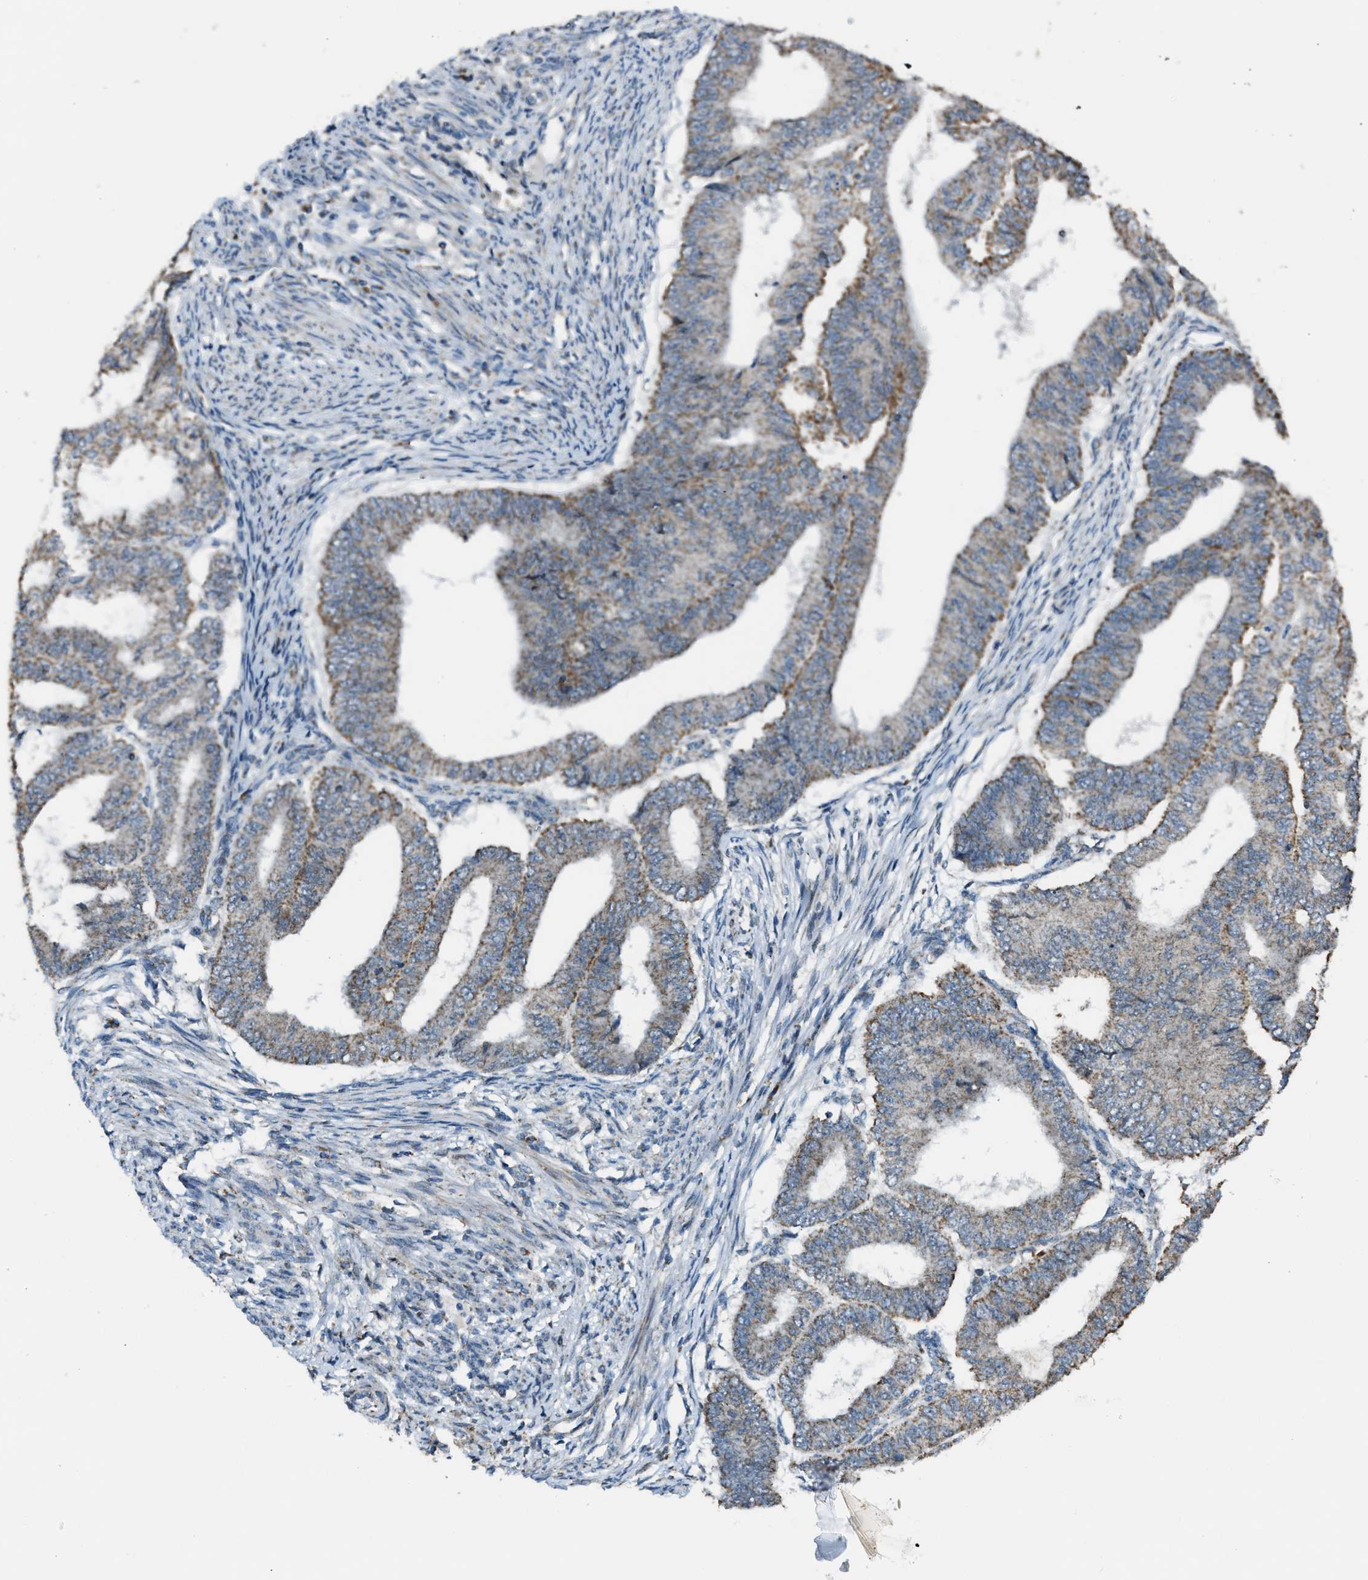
{"staining": {"intensity": "moderate", "quantity": "25%-75%", "location": "cytoplasmic/membranous"}, "tissue": "endometrial cancer", "cell_type": "Tumor cells", "image_type": "cancer", "snomed": [{"axis": "morphology", "description": "Polyp, NOS"}, {"axis": "morphology", "description": "Adenocarcinoma, NOS"}, {"axis": "morphology", "description": "Adenoma, NOS"}, {"axis": "topography", "description": "Endometrium"}], "caption": "Human endometrial cancer stained with a brown dye demonstrates moderate cytoplasmic/membranous positive expression in approximately 25%-75% of tumor cells.", "gene": "CHN2", "patient": {"sex": "female", "age": 79}}